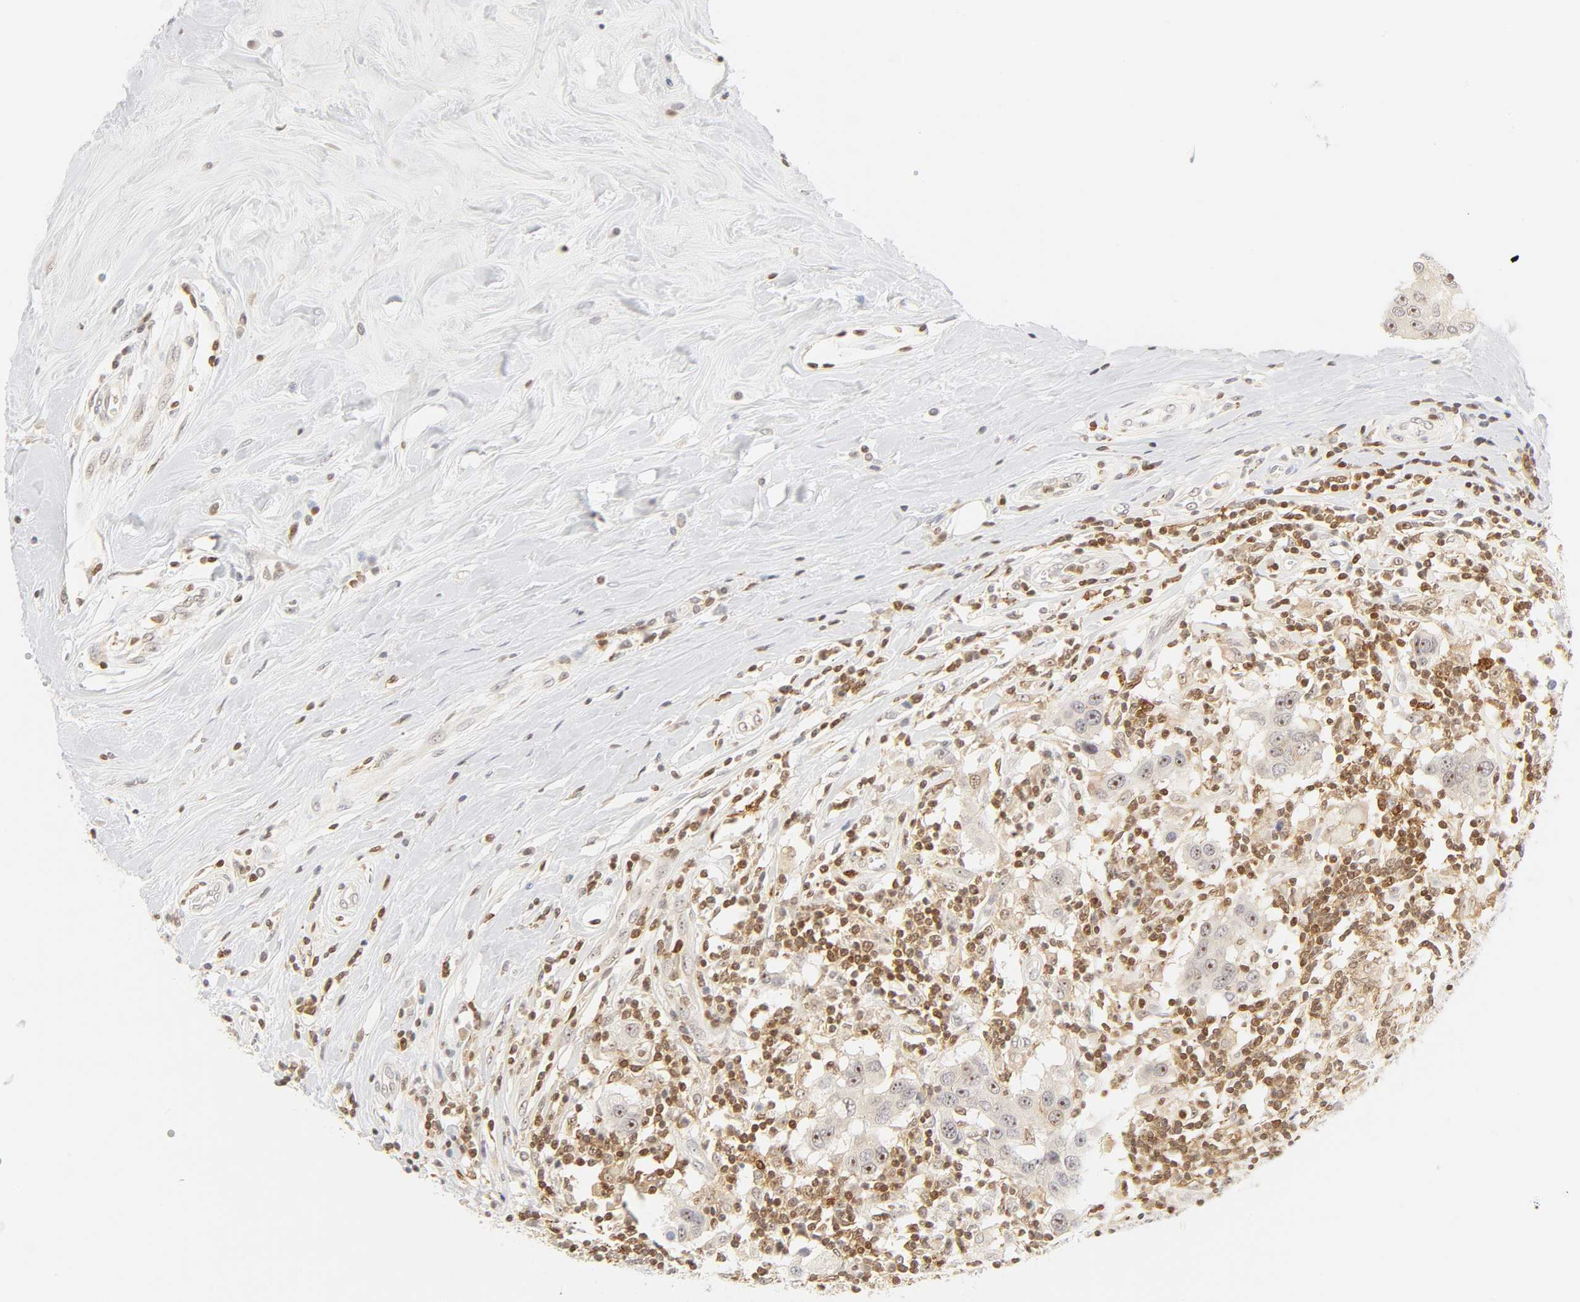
{"staining": {"intensity": "weak", "quantity": "25%-75%", "location": "nuclear"}, "tissue": "breast cancer", "cell_type": "Tumor cells", "image_type": "cancer", "snomed": [{"axis": "morphology", "description": "Duct carcinoma"}, {"axis": "topography", "description": "Breast"}], "caption": "High-magnification brightfield microscopy of breast cancer (infiltrating ductal carcinoma) stained with DAB (brown) and counterstained with hematoxylin (blue). tumor cells exhibit weak nuclear positivity is identified in approximately25%-75% of cells.", "gene": "KIF2A", "patient": {"sex": "female", "age": 27}}